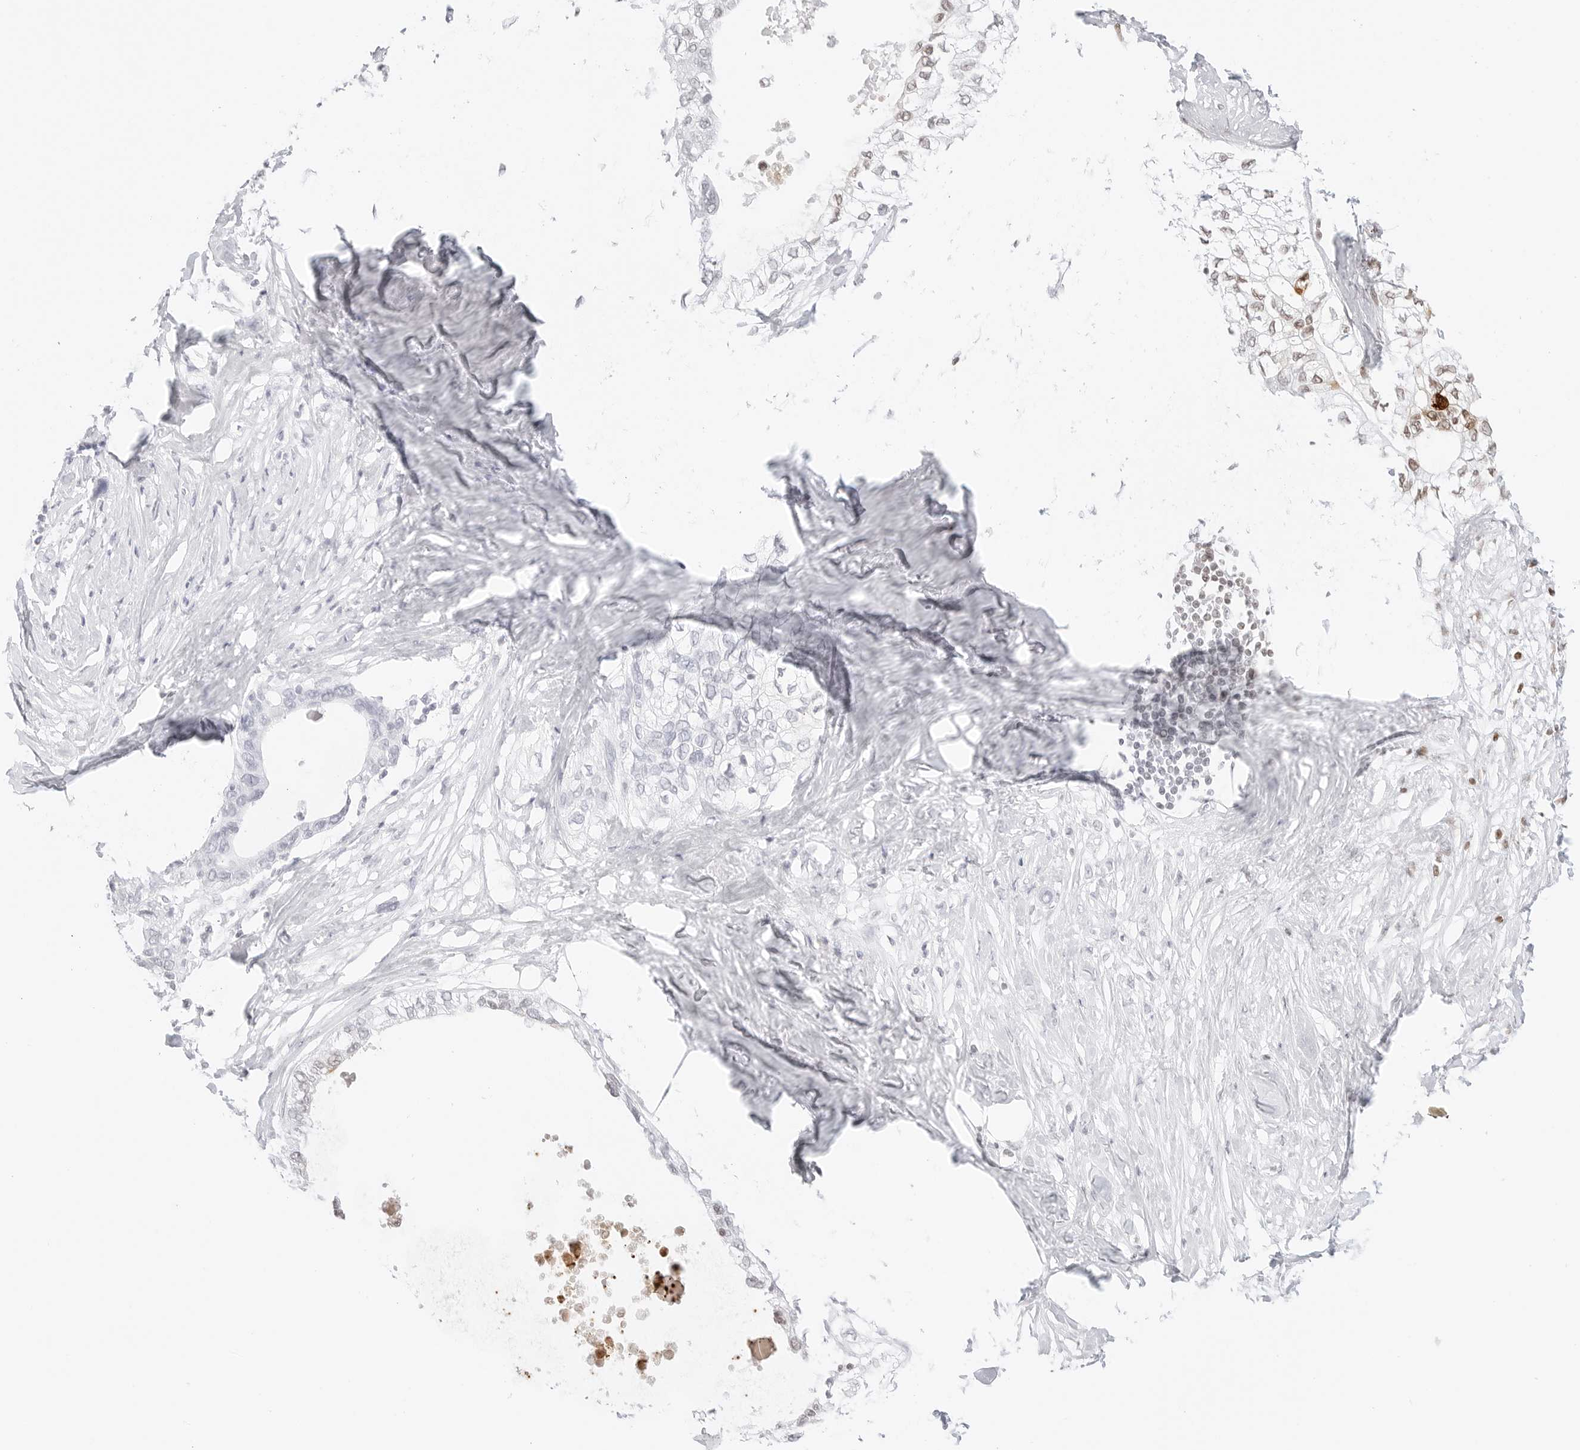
{"staining": {"intensity": "negative", "quantity": "none", "location": "none"}, "tissue": "pancreatic cancer", "cell_type": "Tumor cells", "image_type": "cancer", "snomed": [{"axis": "morphology", "description": "Normal tissue, NOS"}, {"axis": "morphology", "description": "Adenocarcinoma, NOS"}, {"axis": "topography", "description": "Pancreas"}, {"axis": "topography", "description": "Peripheral nerve tissue"}], "caption": "Tumor cells are negative for protein expression in human adenocarcinoma (pancreatic). (DAB (3,3'-diaminobenzidine) immunohistochemistry (IHC), high magnification).", "gene": "TFF2", "patient": {"sex": "male", "age": 59}}